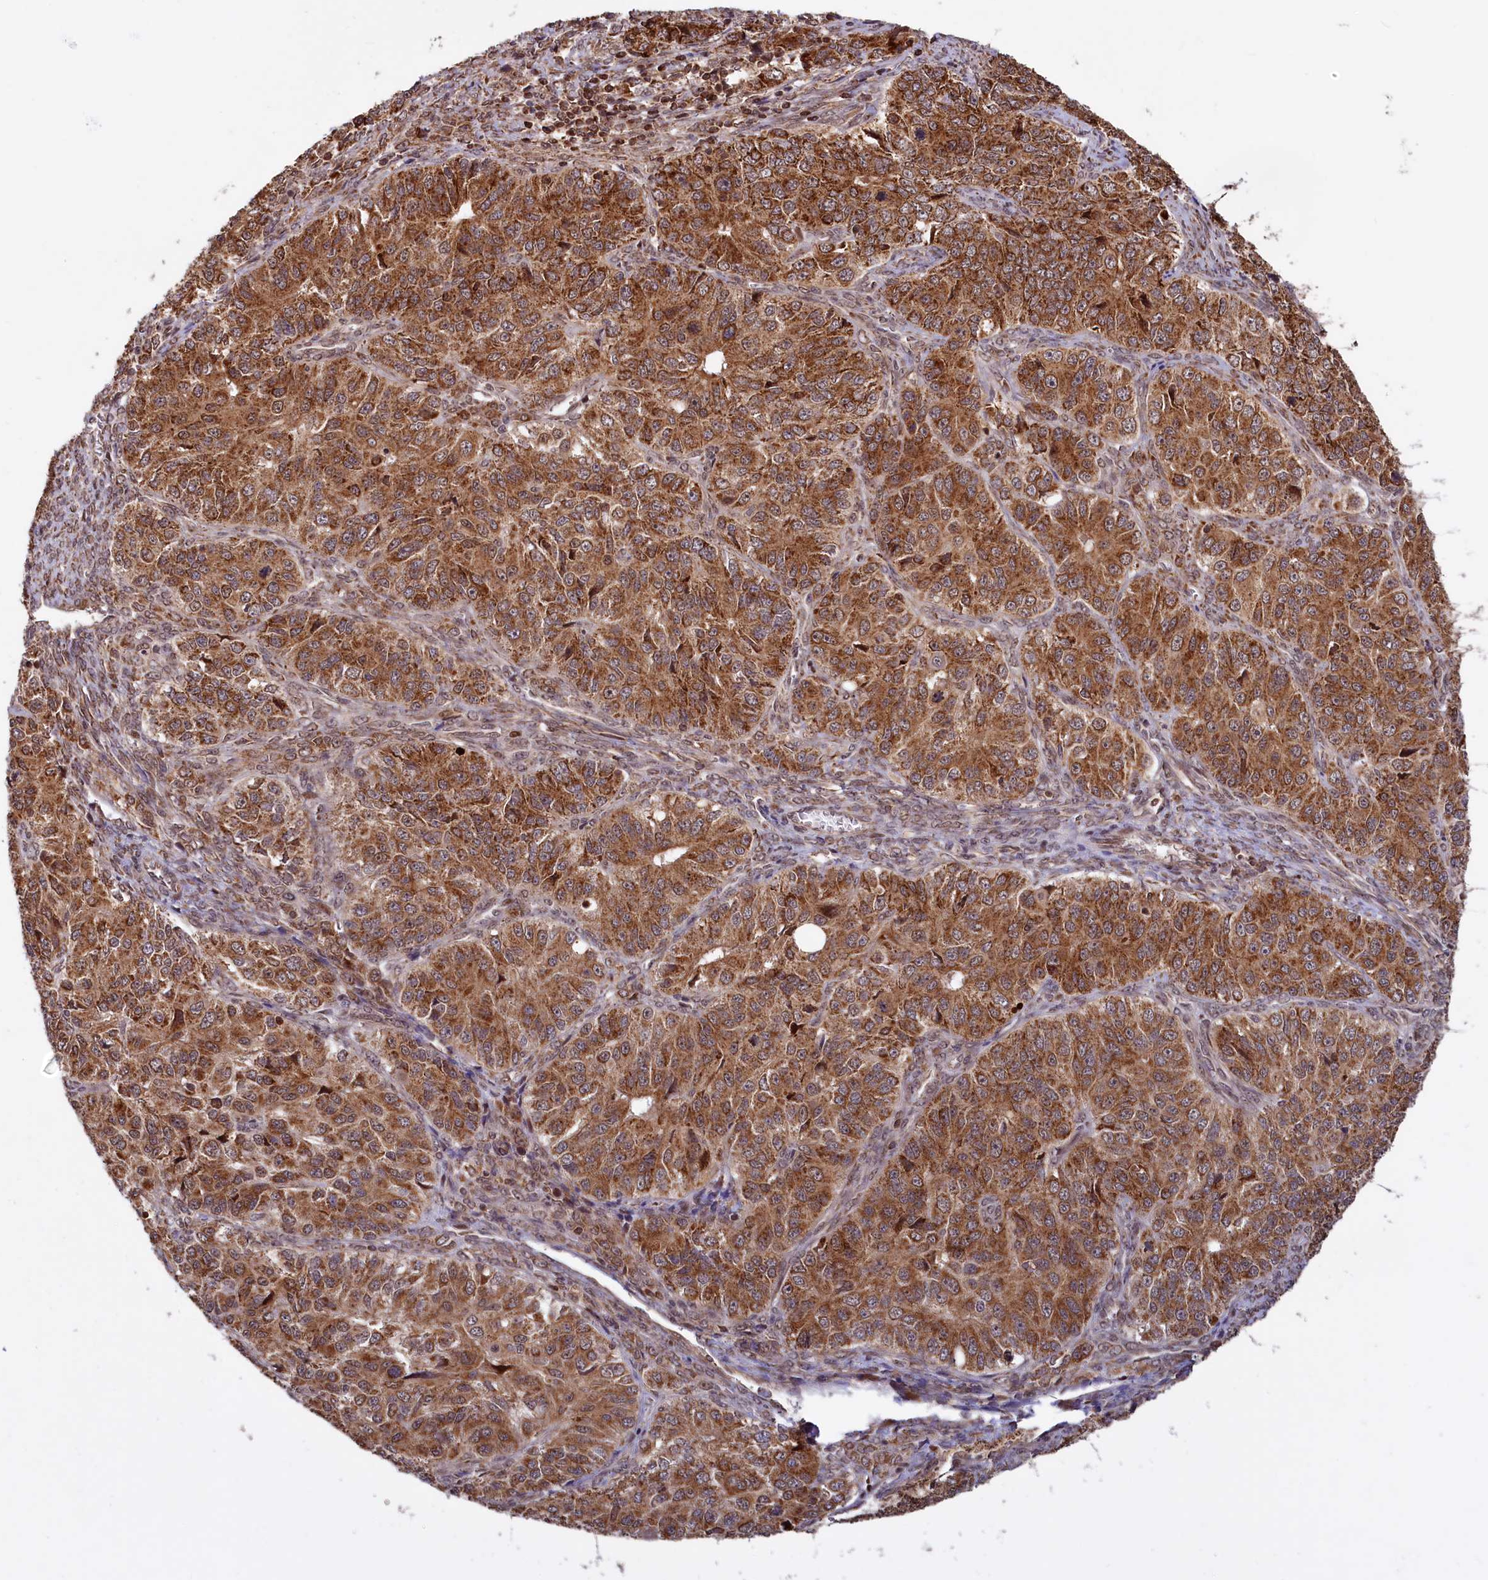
{"staining": {"intensity": "strong", "quantity": ">75%", "location": "cytoplasmic/membranous"}, "tissue": "ovarian cancer", "cell_type": "Tumor cells", "image_type": "cancer", "snomed": [{"axis": "morphology", "description": "Carcinoma, endometroid"}, {"axis": "topography", "description": "Ovary"}], "caption": "A high amount of strong cytoplasmic/membranous expression is seen in about >75% of tumor cells in ovarian endometroid carcinoma tissue. The protein of interest is shown in brown color, while the nuclei are stained blue.", "gene": "PHC3", "patient": {"sex": "female", "age": 51}}